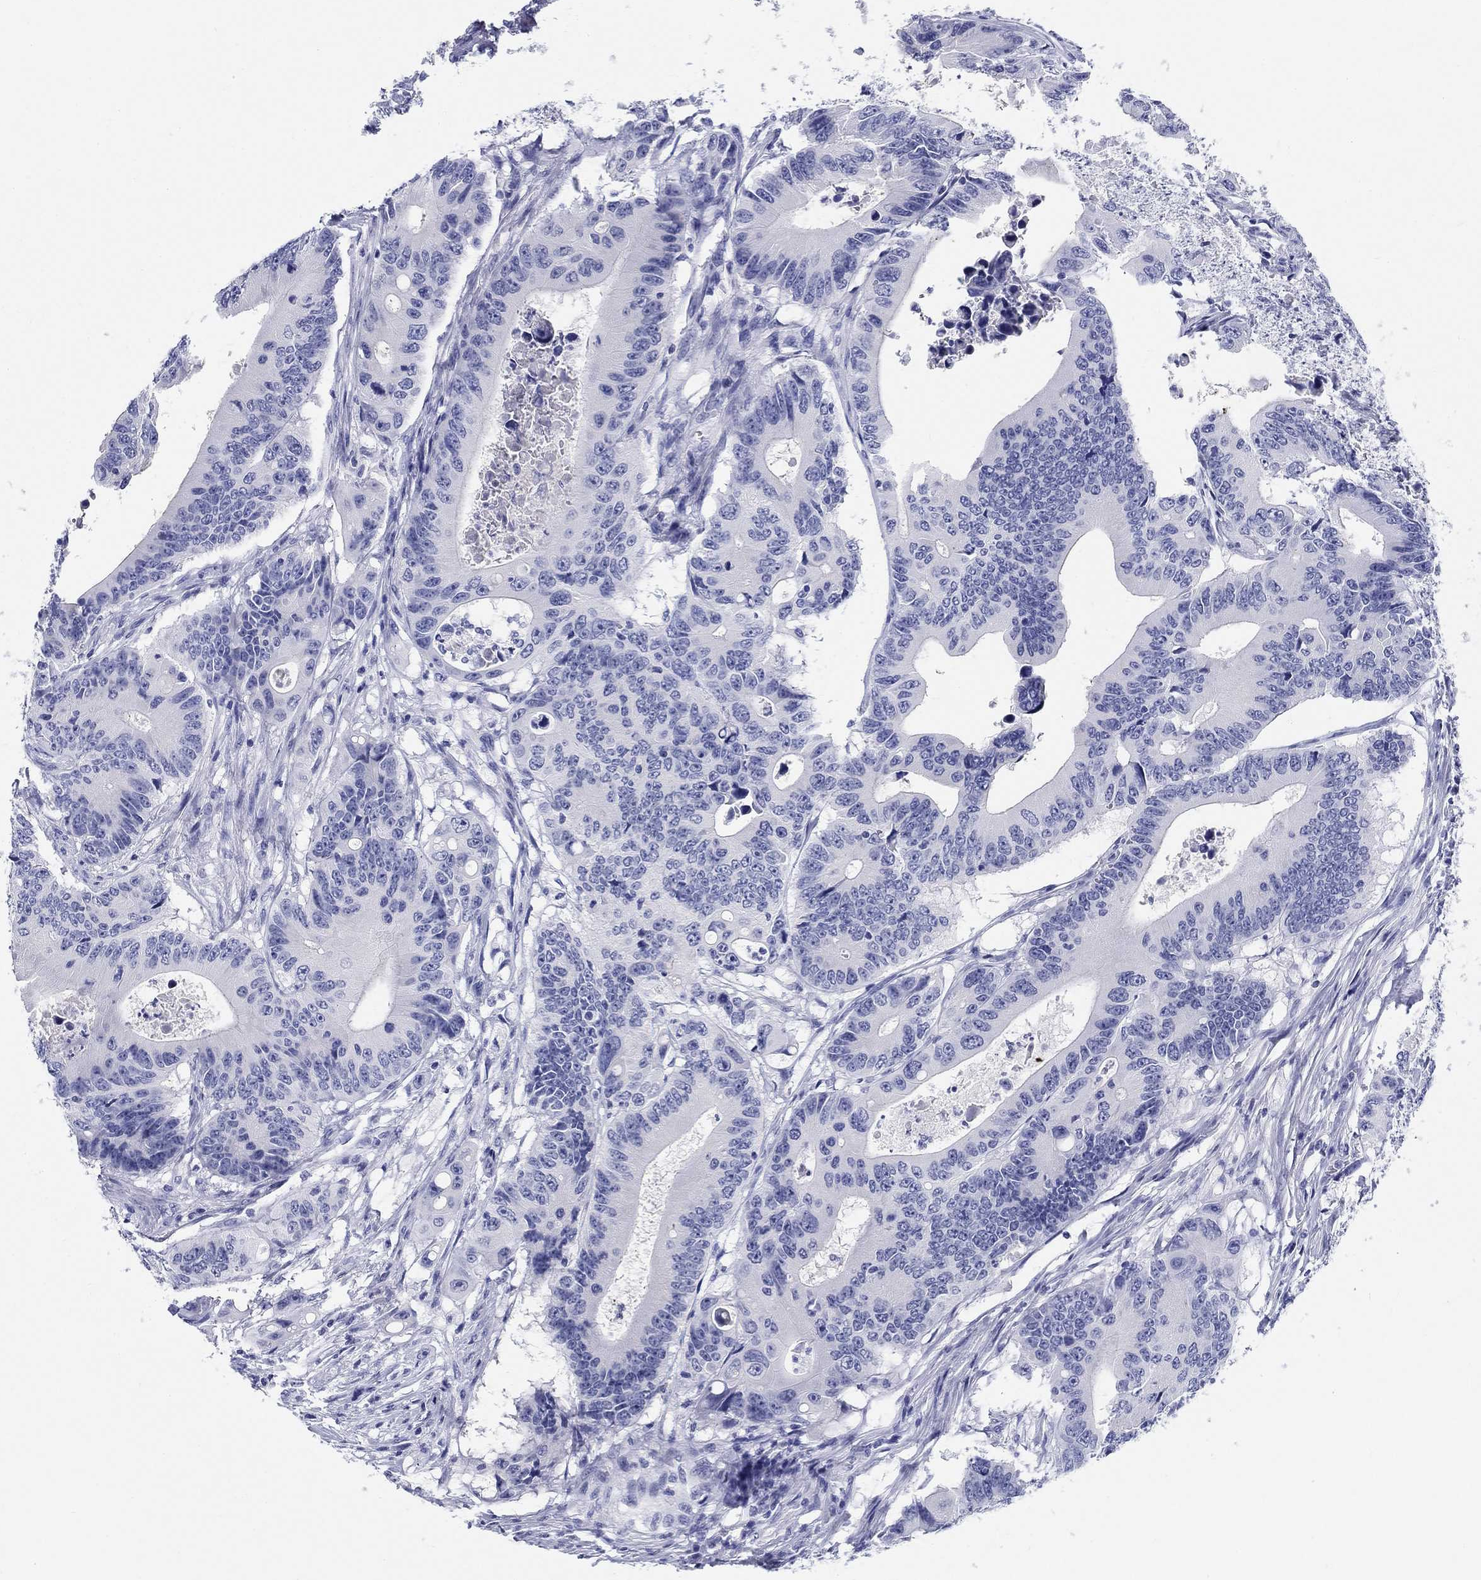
{"staining": {"intensity": "negative", "quantity": "none", "location": "none"}, "tissue": "colorectal cancer", "cell_type": "Tumor cells", "image_type": "cancer", "snomed": [{"axis": "morphology", "description": "Adenocarcinoma, NOS"}, {"axis": "topography", "description": "Colon"}], "caption": "Human colorectal cancer stained for a protein using IHC displays no expression in tumor cells.", "gene": "LAMP5", "patient": {"sex": "female", "age": 90}}